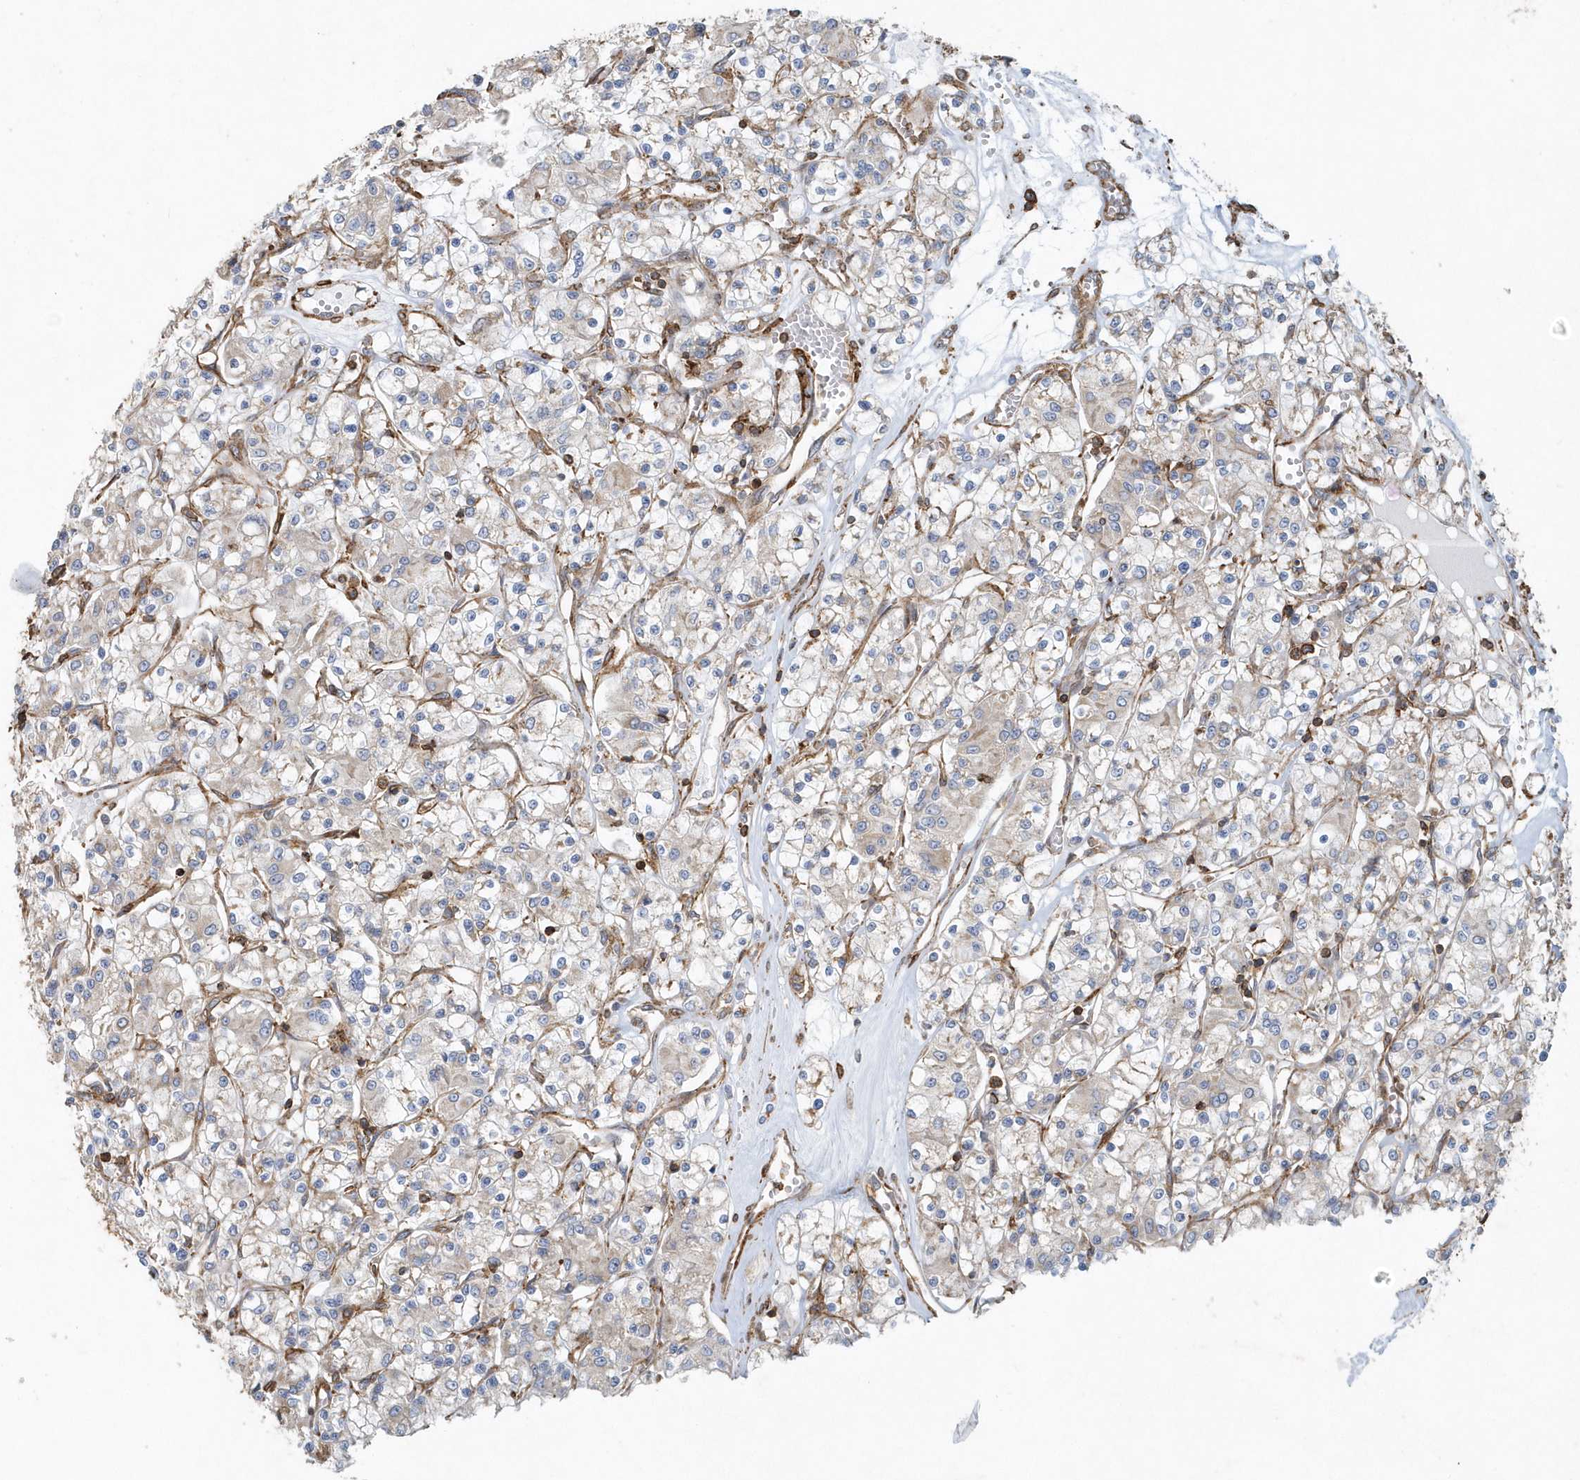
{"staining": {"intensity": "negative", "quantity": "none", "location": "none"}, "tissue": "renal cancer", "cell_type": "Tumor cells", "image_type": "cancer", "snomed": [{"axis": "morphology", "description": "Adenocarcinoma, NOS"}, {"axis": "topography", "description": "Kidney"}], "caption": "There is no significant staining in tumor cells of adenocarcinoma (renal).", "gene": "MMUT", "patient": {"sex": "female", "age": 59}}